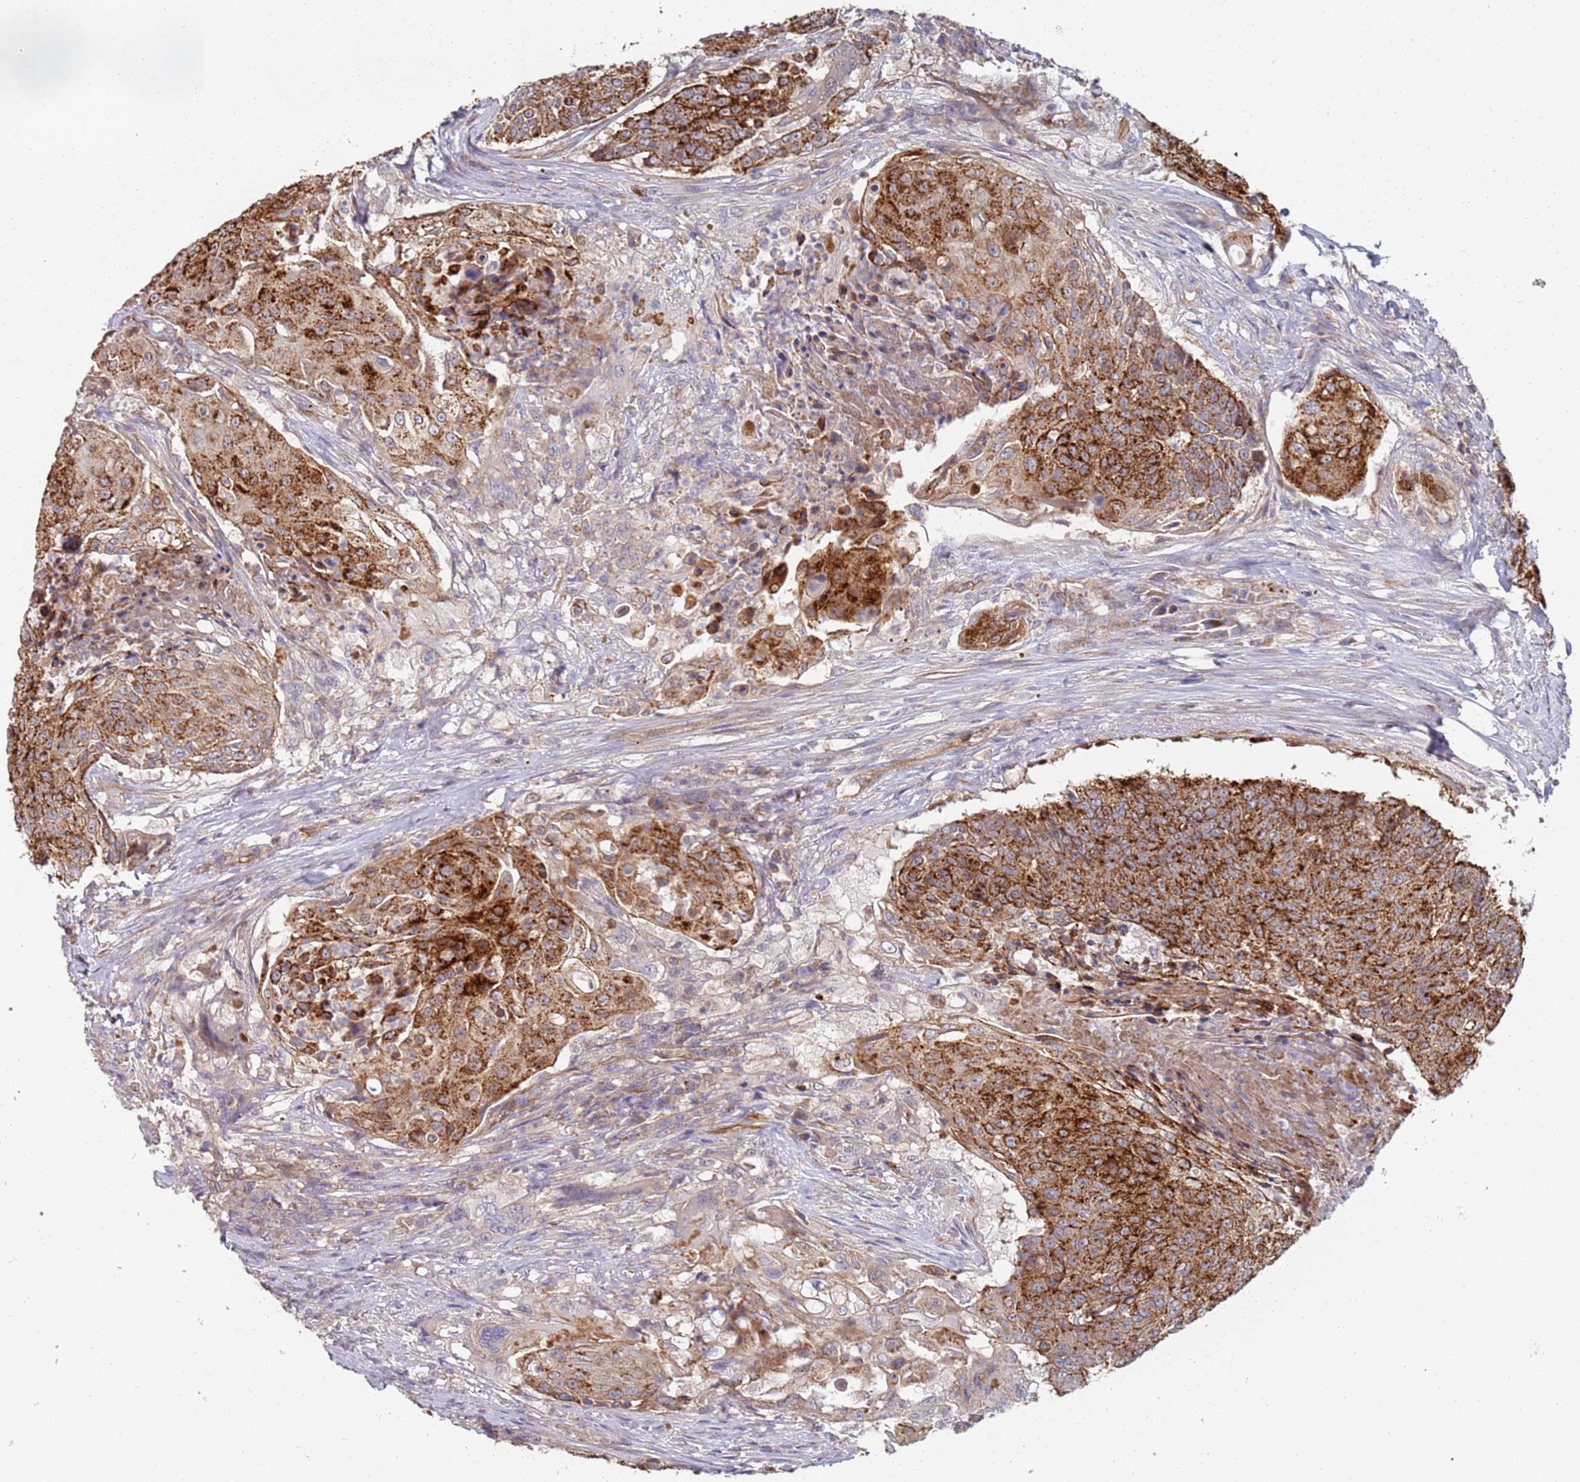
{"staining": {"intensity": "strong", "quantity": ">75%", "location": "cytoplasmic/membranous"}, "tissue": "urothelial cancer", "cell_type": "Tumor cells", "image_type": "cancer", "snomed": [{"axis": "morphology", "description": "Urothelial carcinoma, High grade"}, {"axis": "topography", "description": "Urinary bladder"}], "caption": "The micrograph reveals a brown stain indicating the presence of a protein in the cytoplasmic/membranous of tumor cells in high-grade urothelial carcinoma.", "gene": "ABCB6", "patient": {"sex": "female", "age": 63}}